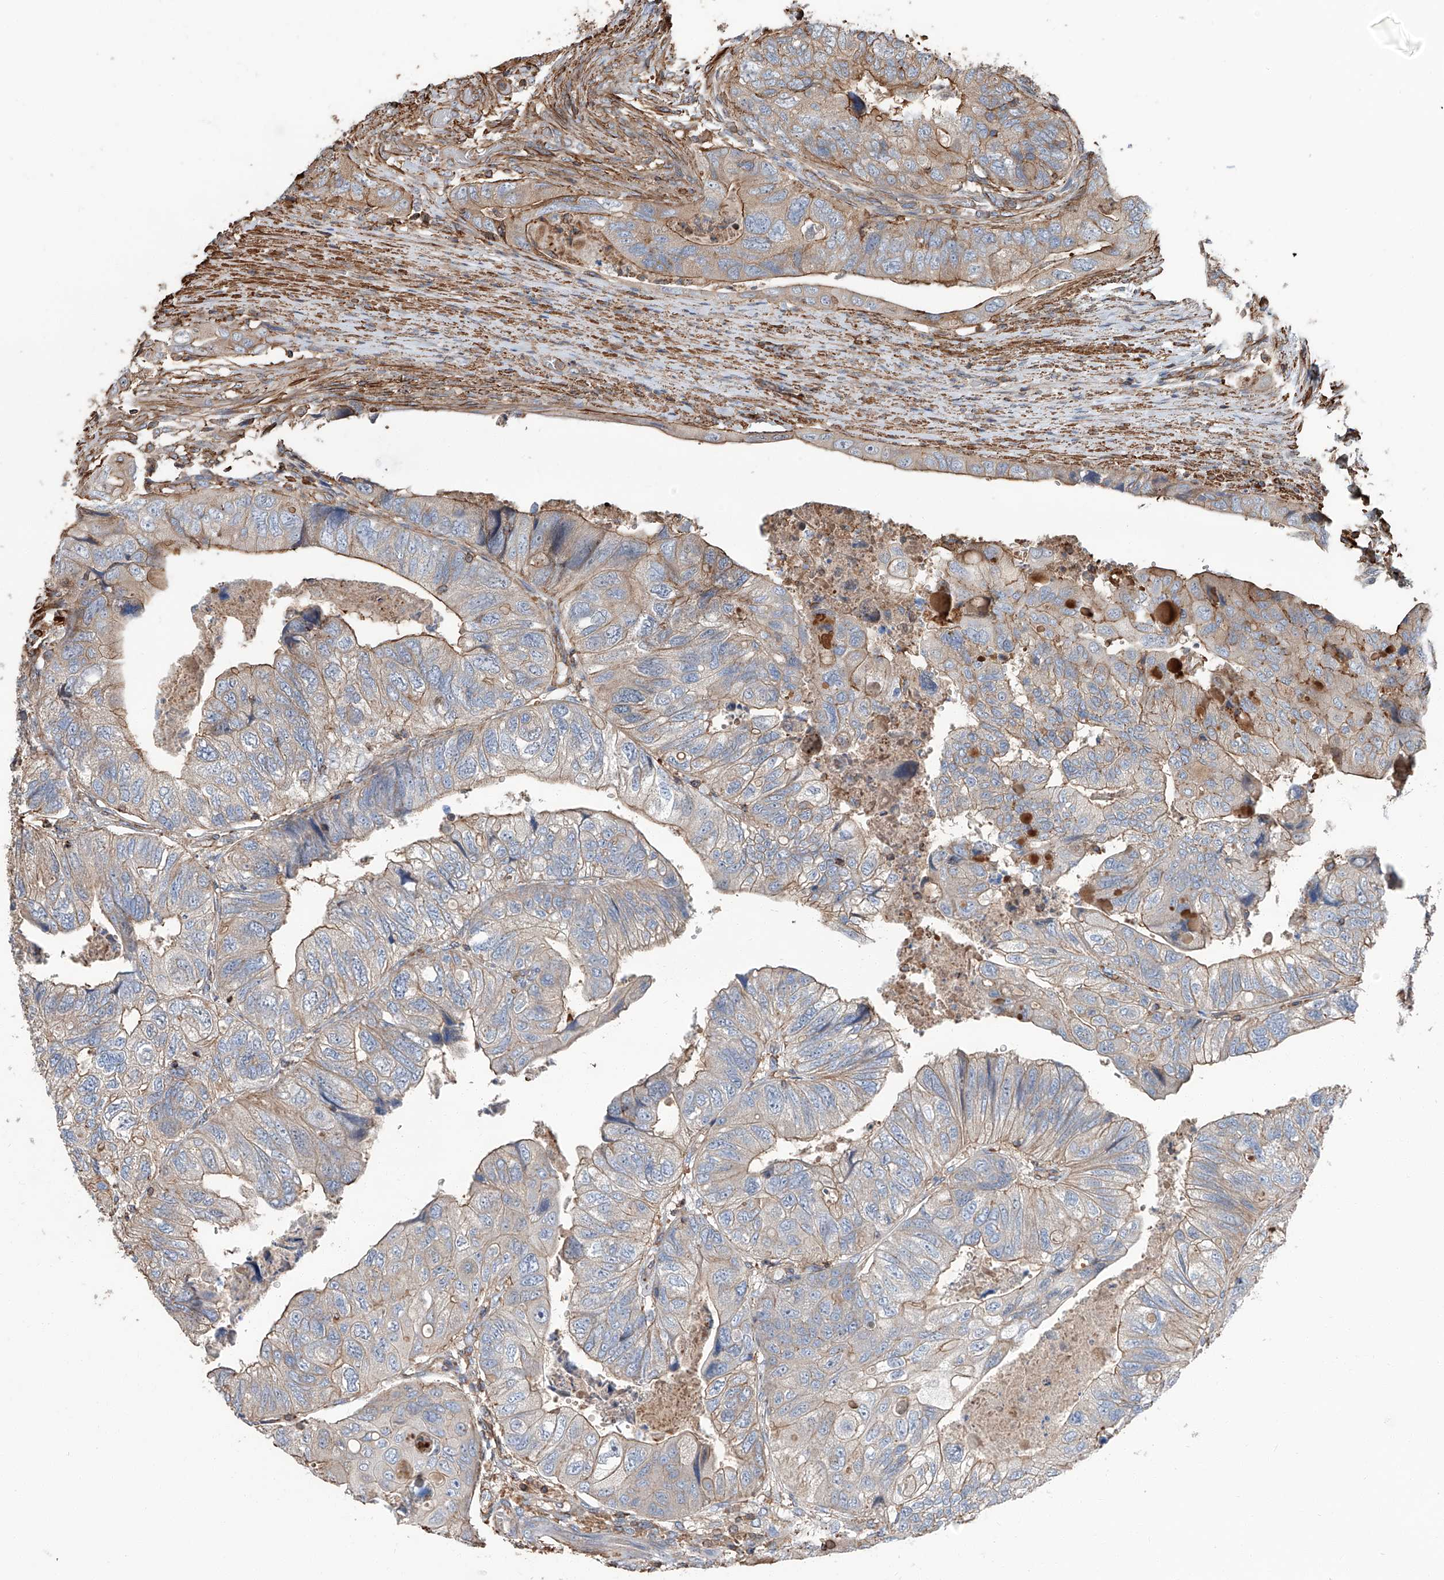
{"staining": {"intensity": "moderate", "quantity": "25%-75%", "location": "cytoplasmic/membranous"}, "tissue": "colorectal cancer", "cell_type": "Tumor cells", "image_type": "cancer", "snomed": [{"axis": "morphology", "description": "Adenocarcinoma, NOS"}, {"axis": "topography", "description": "Rectum"}], "caption": "The immunohistochemical stain shows moderate cytoplasmic/membranous expression in tumor cells of colorectal cancer (adenocarcinoma) tissue.", "gene": "PIEZO2", "patient": {"sex": "male", "age": 63}}